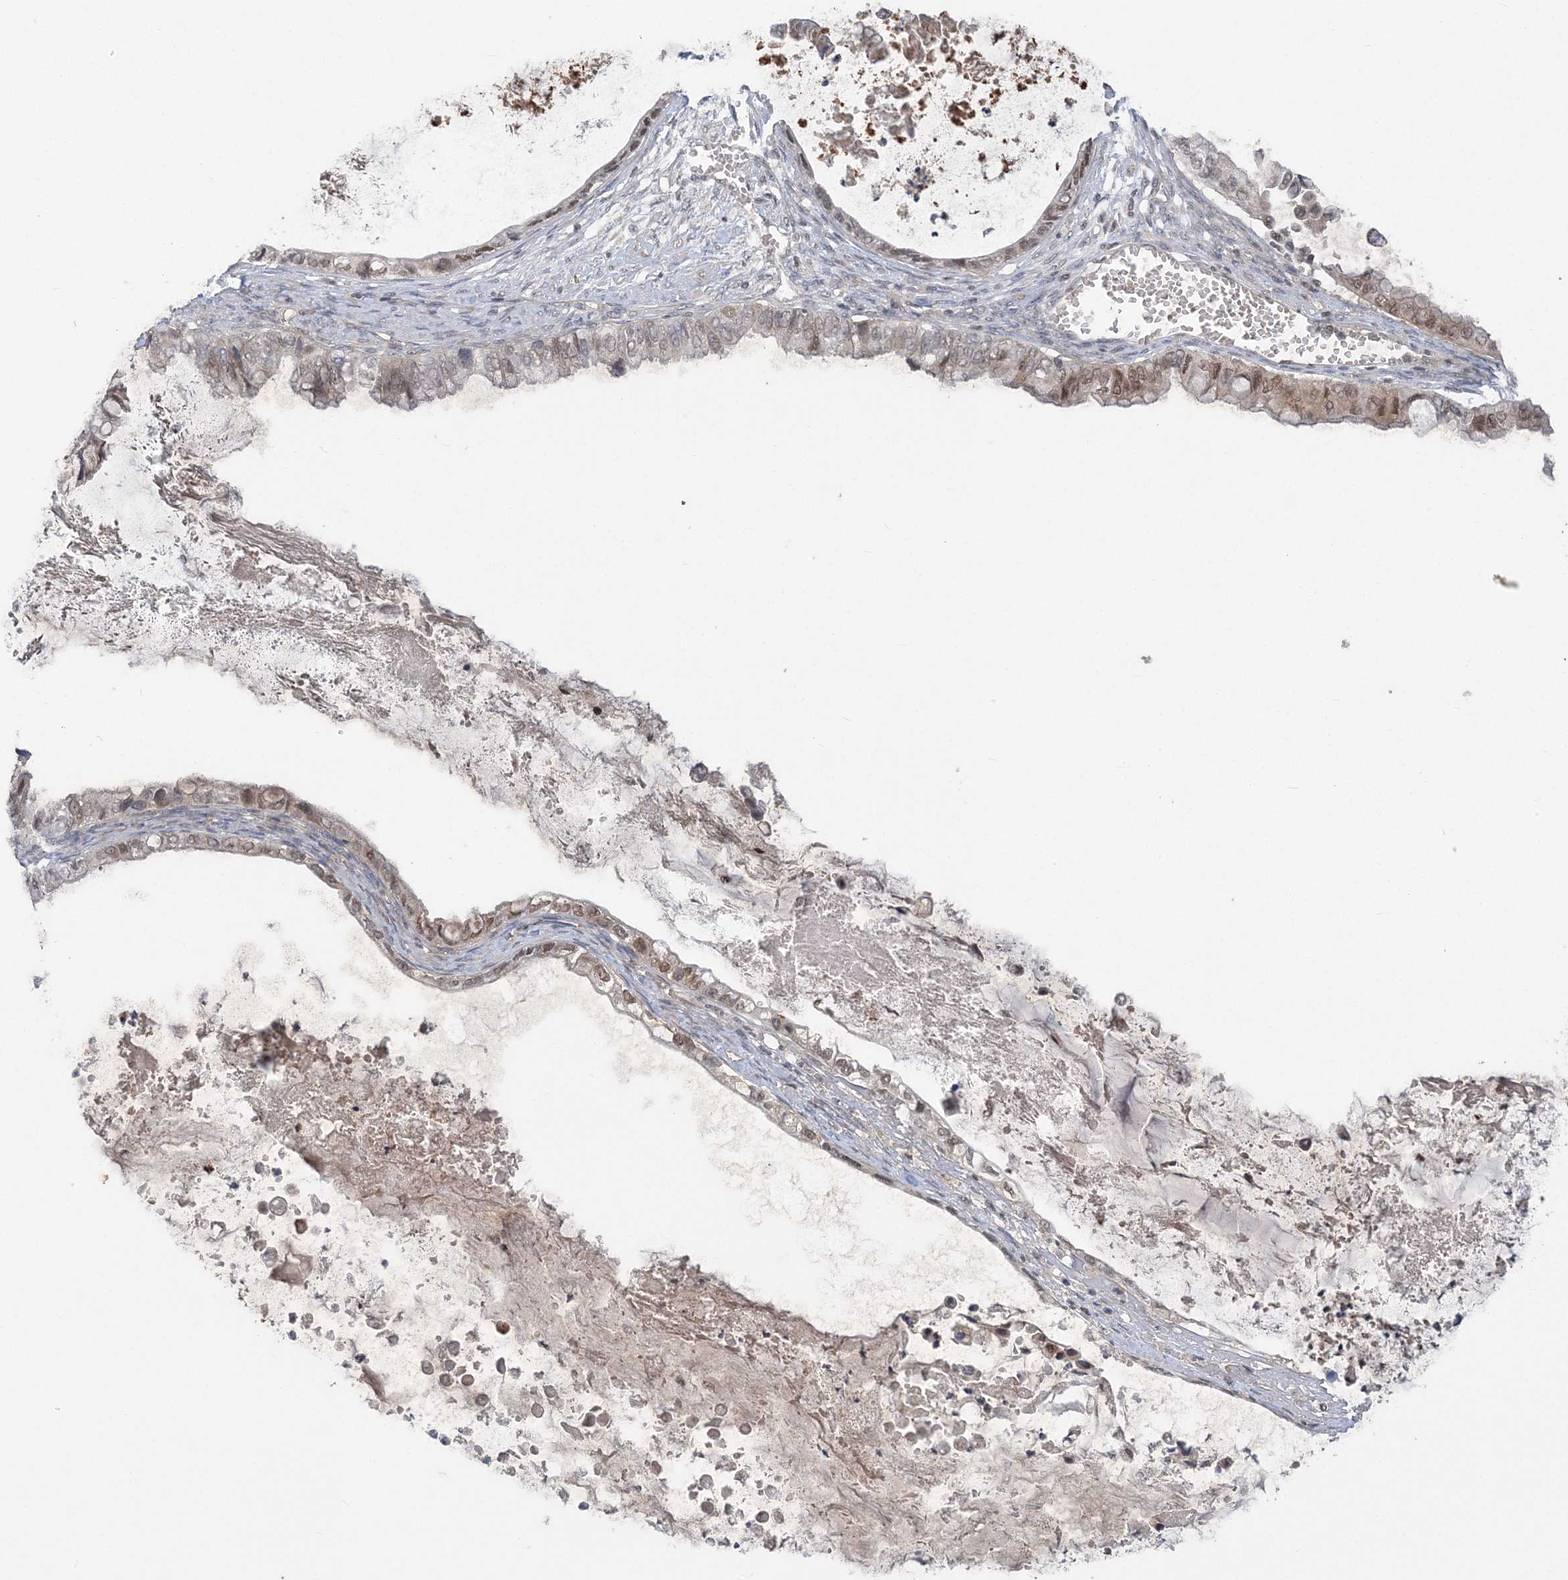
{"staining": {"intensity": "moderate", "quantity": "25%-75%", "location": "nuclear"}, "tissue": "ovarian cancer", "cell_type": "Tumor cells", "image_type": "cancer", "snomed": [{"axis": "morphology", "description": "Cystadenocarcinoma, mucinous, NOS"}, {"axis": "topography", "description": "Ovary"}], "caption": "This is an image of immunohistochemistry (IHC) staining of mucinous cystadenocarcinoma (ovarian), which shows moderate staining in the nuclear of tumor cells.", "gene": "ZBTB7A", "patient": {"sex": "female", "age": 80}}